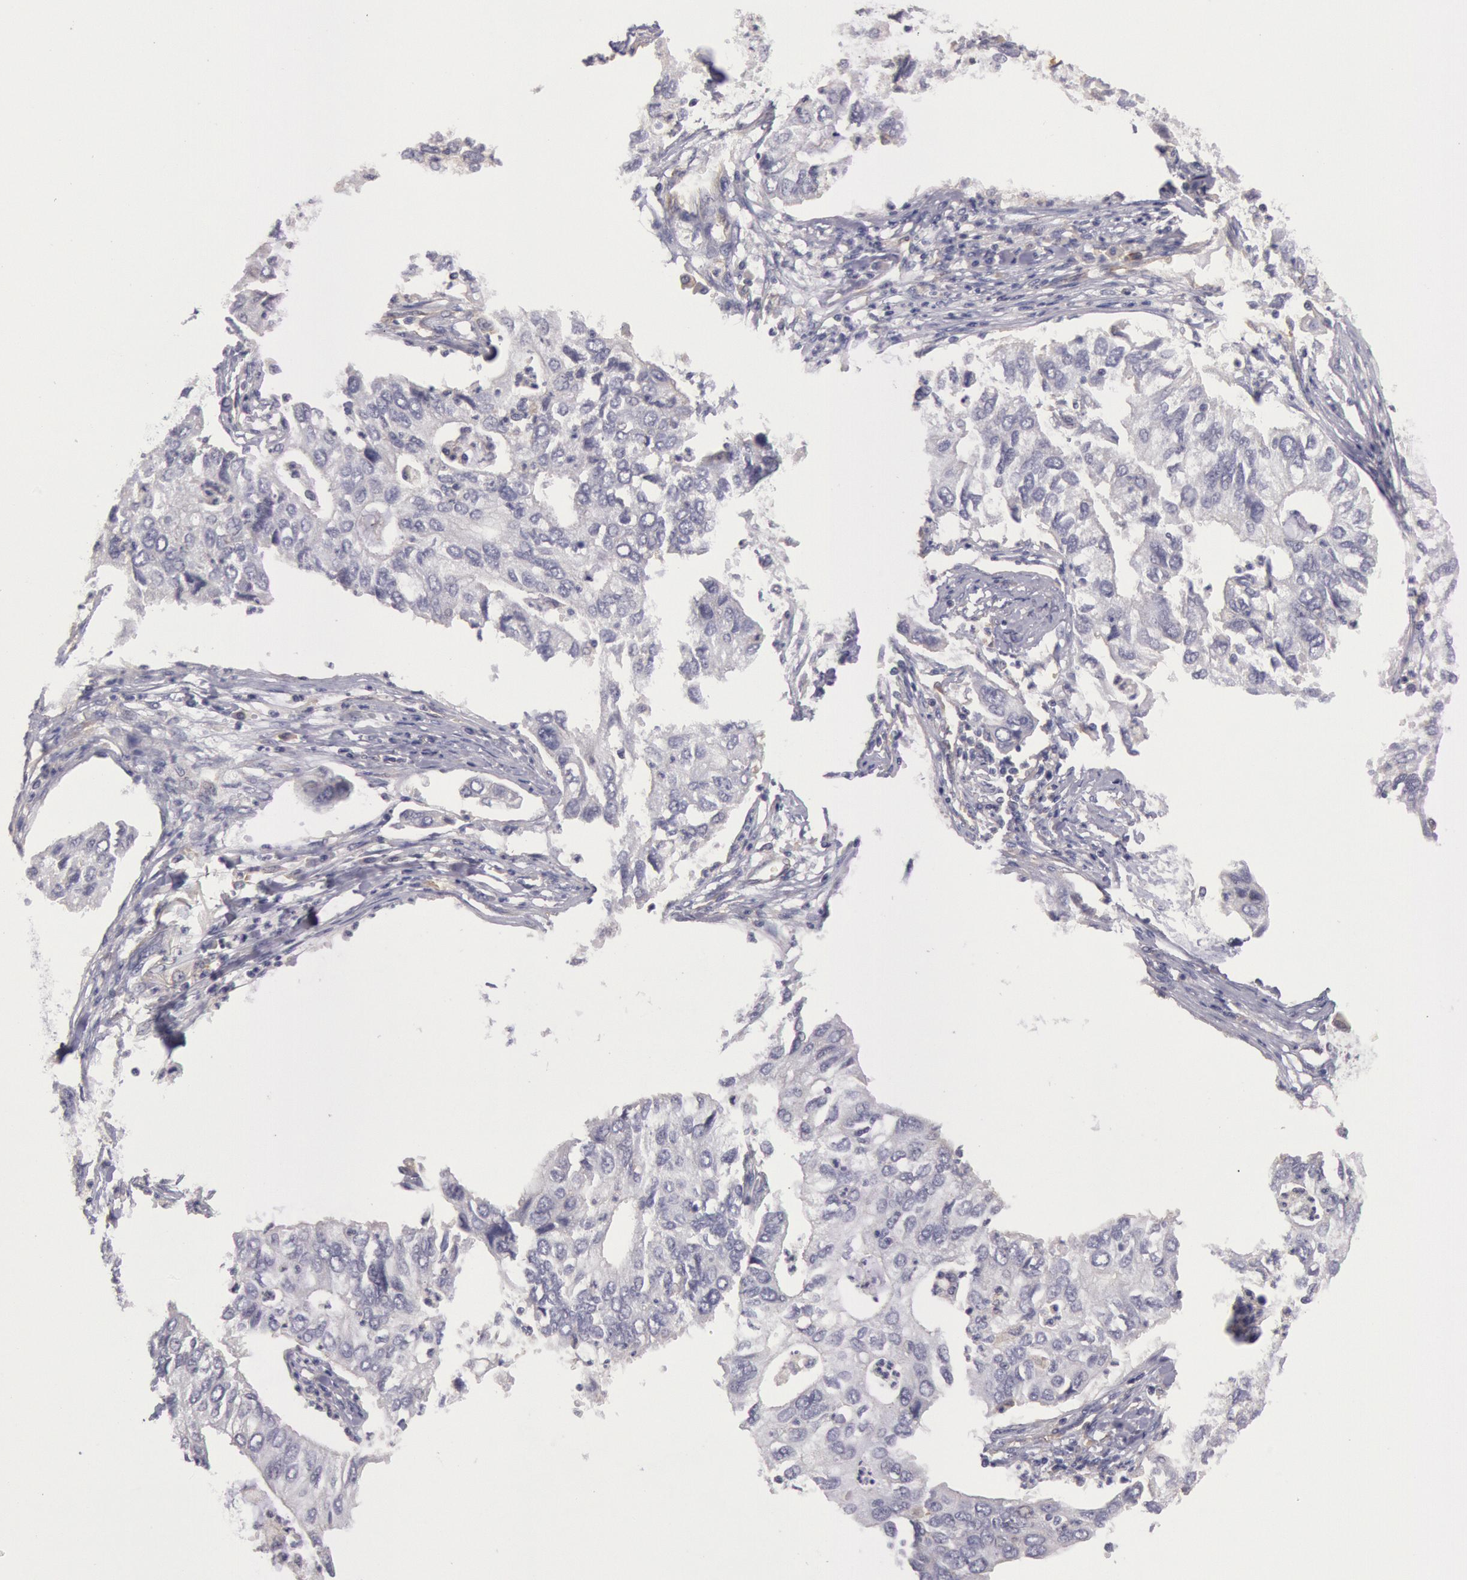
{"staining": {"intensity": "negative", "quantity": "none", "location": "none"}, "tissue": "lung cancer", "cell_type": "Tumor cells", "image_type": "cancer", "snomed": [{"axis": "morphology", "description": "Adenocarcinoma, NOS"}, {"axis": "topography", "description": "Lung"}], "caption": "Lung adenocarcinoma stained for a protein using IHC shows no staining tumor cells.", "gene": "MYO5A", "patient": {"sex": "male", "age": 48}}